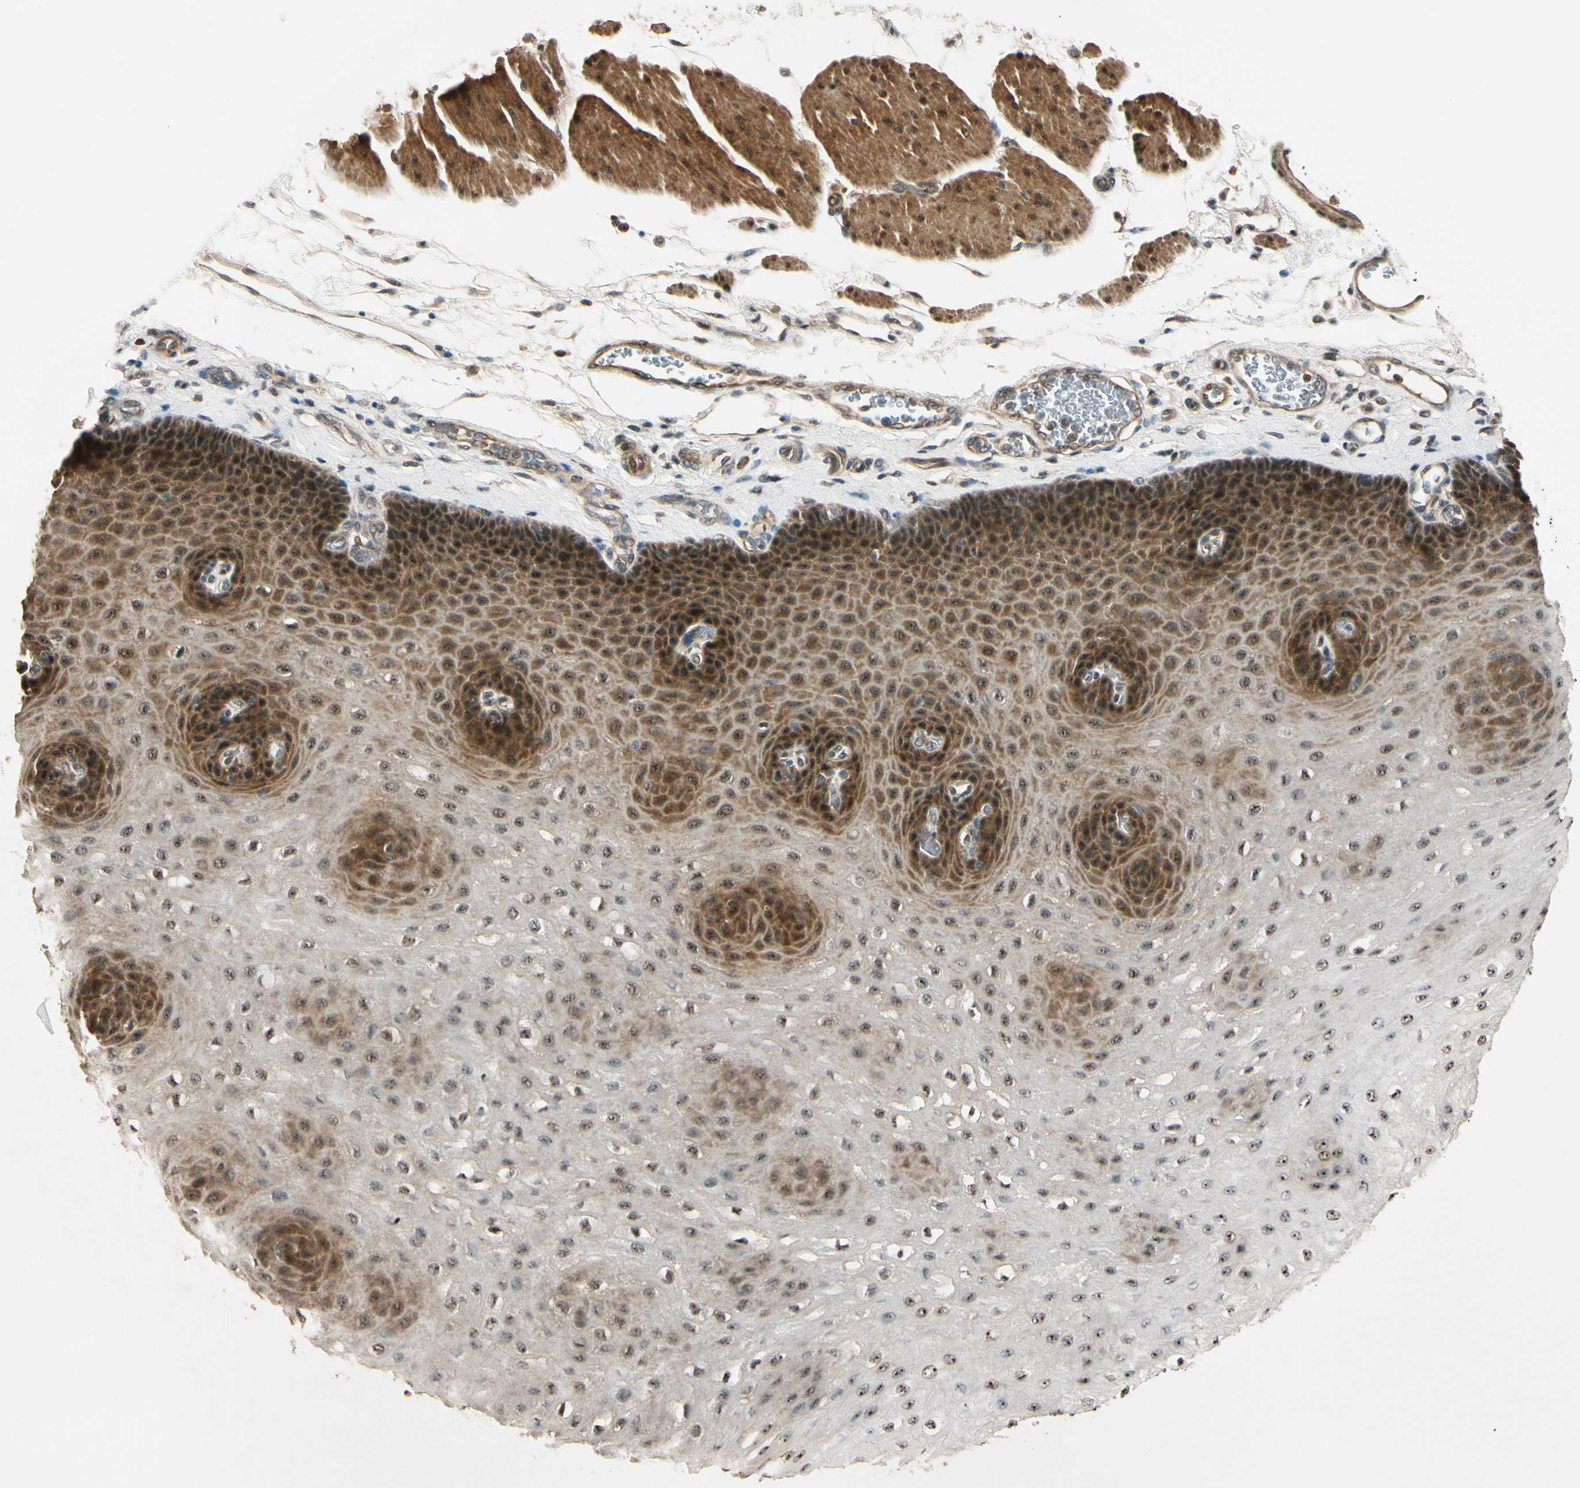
{"staining": {"intensity": "strong", "quantity": ">75%", "location": "cytoplasmic/membranous,nuclear"}, "tissue": "esophagus", "cell_type": "Squamous epithelial cells", "image_type": "normal", "snomed": [{"axis": "morphology", "description": "Normal tissue, NOS"}, {"axis": "topography", "description": "Esophagus"}], "caption": "A high-resolution photomicrograph shows IHC staining of normal esophagus, which shows strong cytoplasmic/membranous,nuclear positivity in about >75% of squamous epithelial cells.", "gene": "MCPH1", "patient": {"sex": "female", "age": 72}}